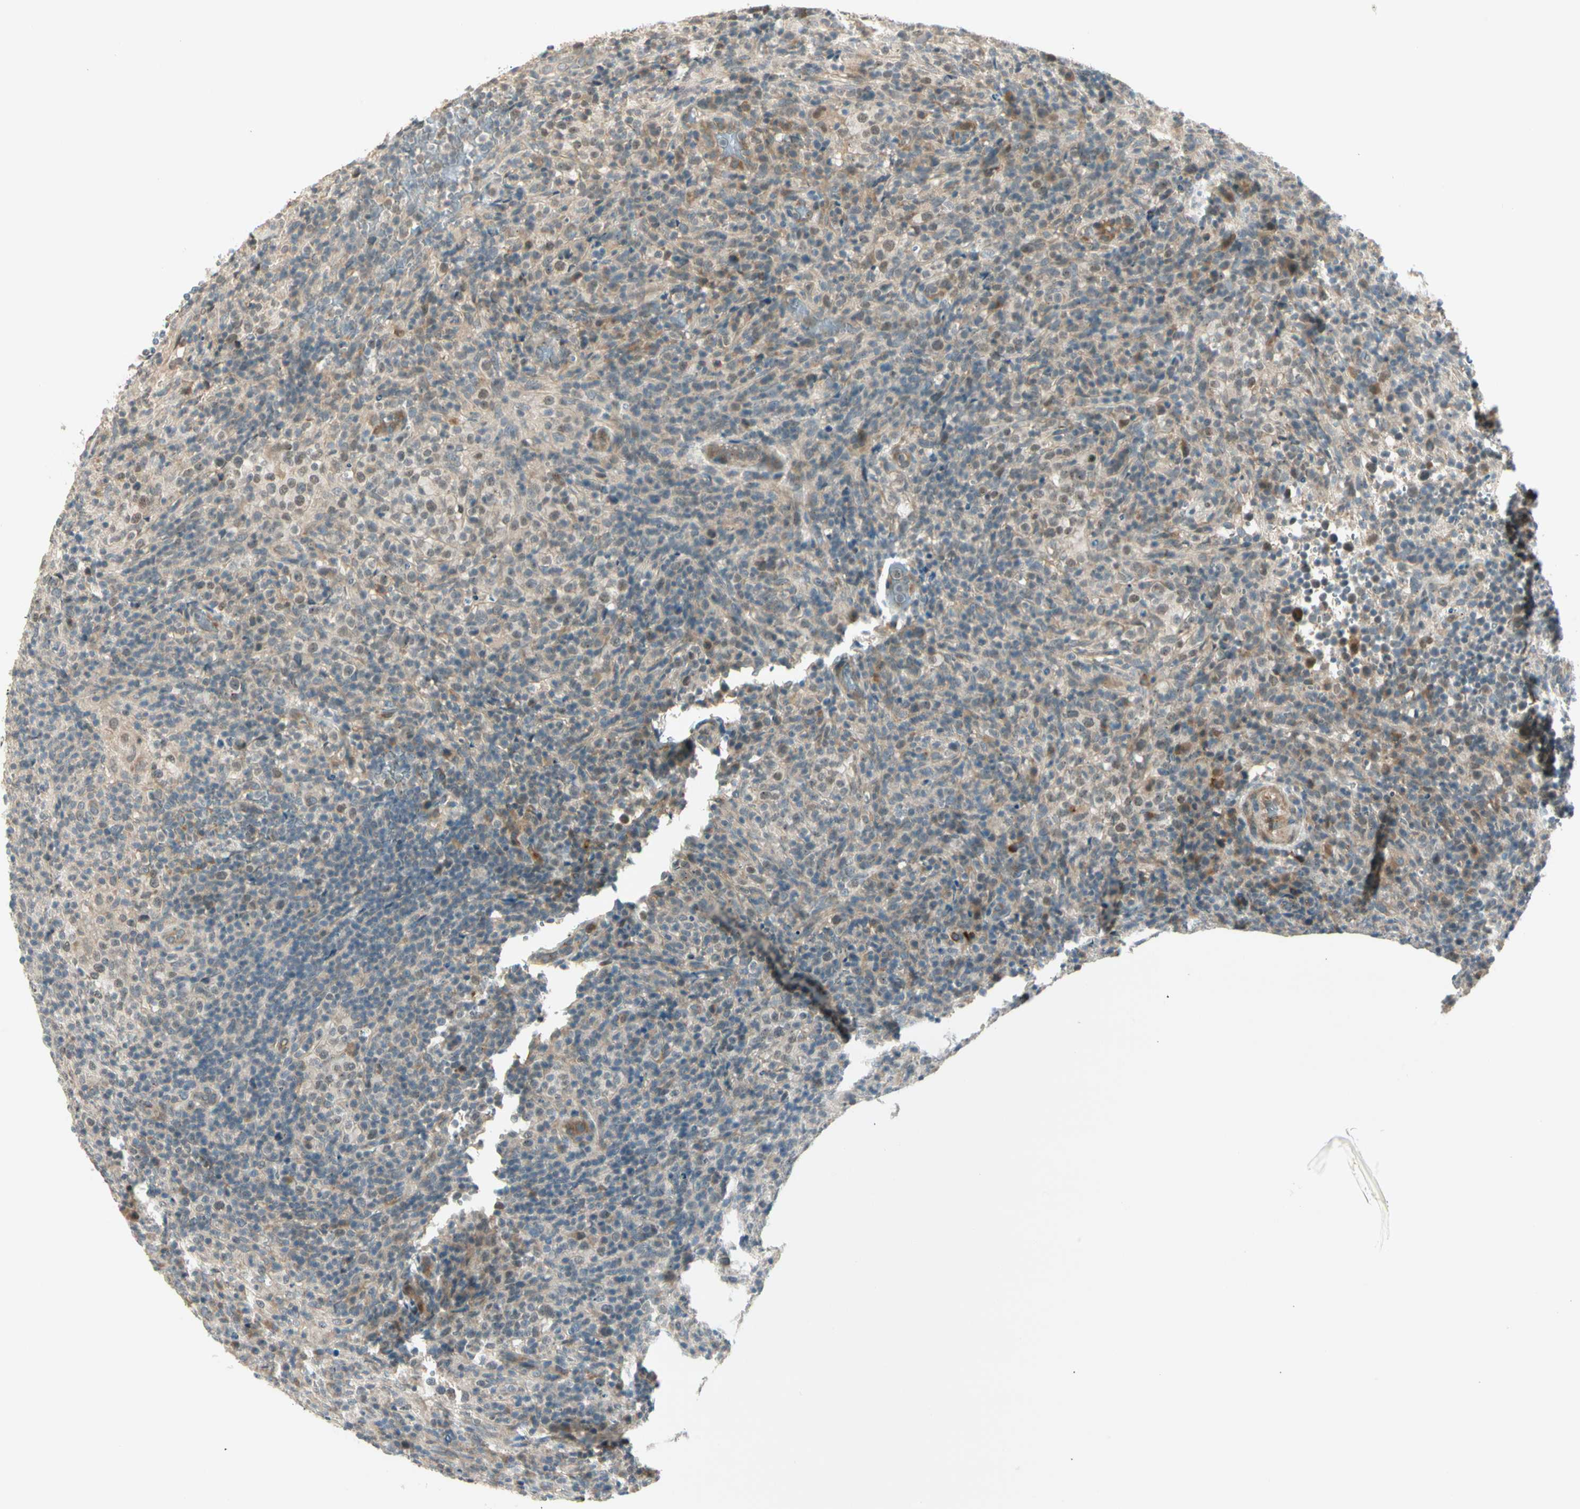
{"staining": {"intensity": "moderate", "quantity": "<25%", "location": "cytoplasmic/membranous"}, "tissue": "lymphoma", "cell_type": "Tumor cells", "image_type": "cancer", "snomed": [{"axis": "morphology", "description": "Malignant lymphoma, non-Hodgkin's type, High grade"}, {"axis": "topography", "description": "Lymph node"}], "caption": "A brown stain highlights moderate cytoplasmic/membranous positivity of a protein in high-grade malignant lymphoma, non-Hodgkin's type tumor cells.", "gene": "PCDHB15", "patient": {"sex": "female", "age": 76}}